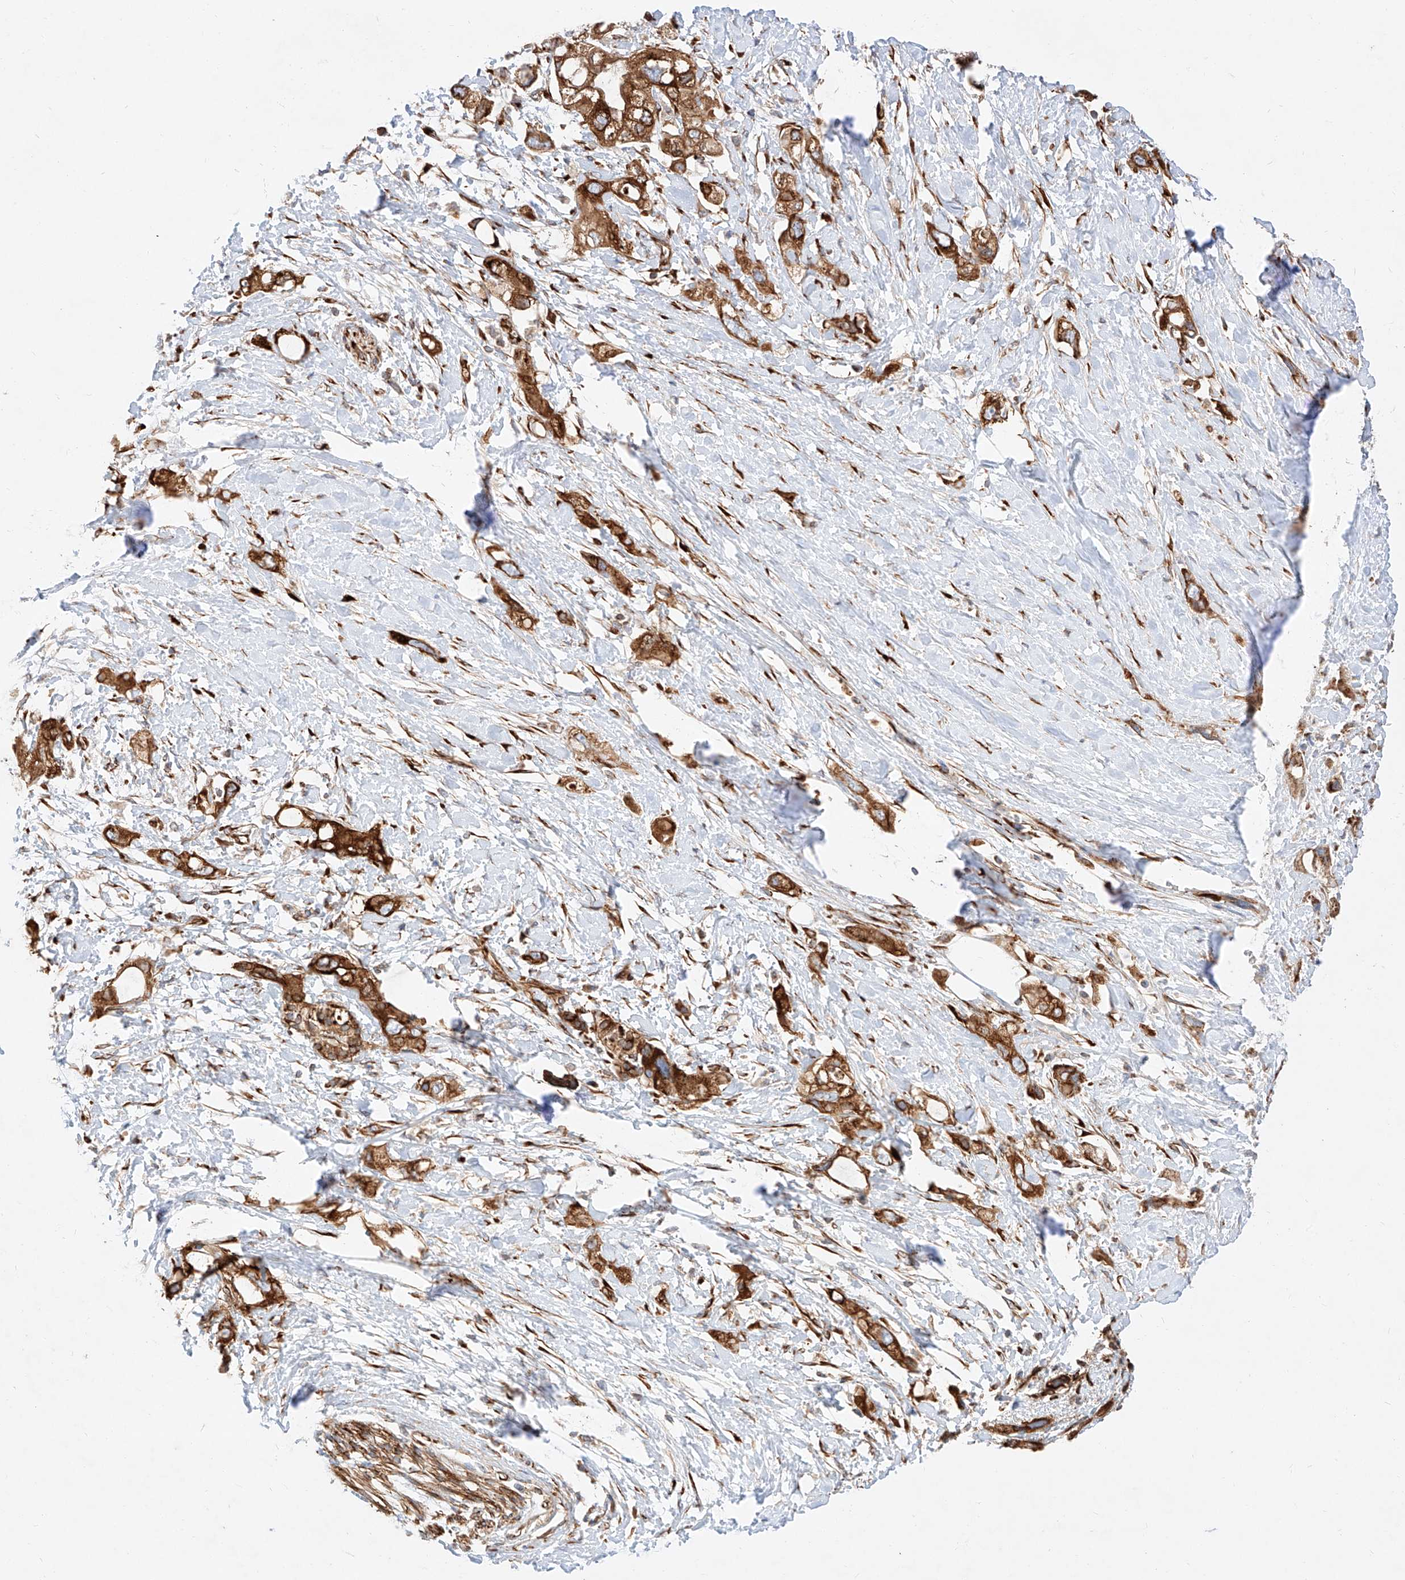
{"staining": {"intensity": "strong", "quantity": ">75%", "location": "cytoplasmic/membranous"}, "tissue": "pancreatic cancer", "cell_type": "Tumor cells", "image_type": "cancer", "snomed": [{"axis": "morphology", "description": "Adenocarcinoma, NOS"}, {"axis": "topography", "description": "Pancreas"}], "caption": "Protein positivity by IHC reveals strong cytoplasmic/membranous positivity in approximately >75% of tumor cells in pancreatic adenocarcinoma.", "gene": "CSGALNACT2", "patient": {"sex": "female", "age": 56}}